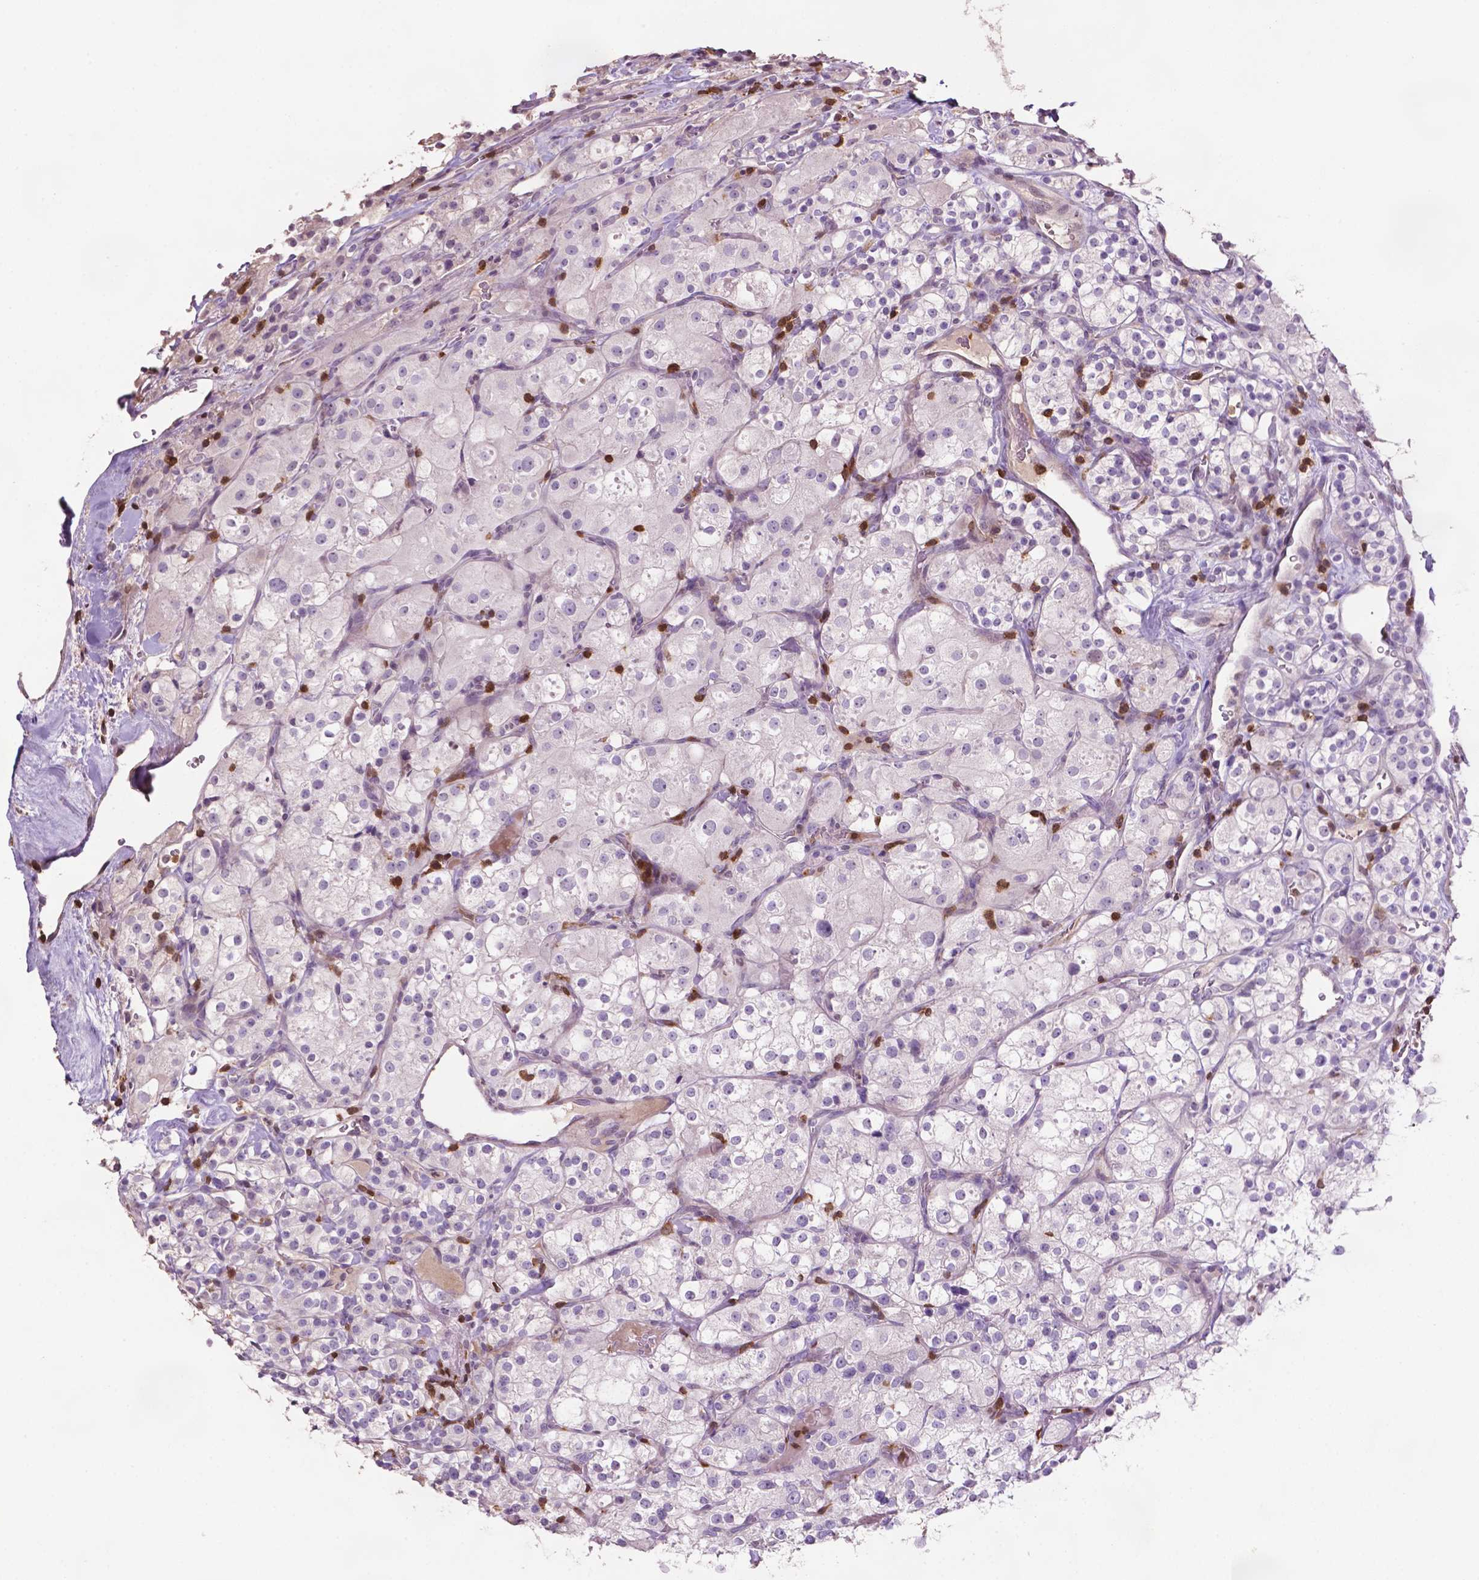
{"staining": {"intensity": "negative", "quantity": "none", "location": "none"}, "tissue": "renal cancer", "cell_type": "Tumor cells", "image_type": "cancer", "snomed": [{"axis": "morphology", "description": "Adenocarcinoma, NOS"}, {"axis": "topography", "description": "Kidney"}], "caption": "Immunohistochemical staining of renal cancer (adenocarcinoma) demonstrates no significant expression in tumor cells.", "gene": "TBC1D10C", "patient": {"sex": "male", "age": 77}}